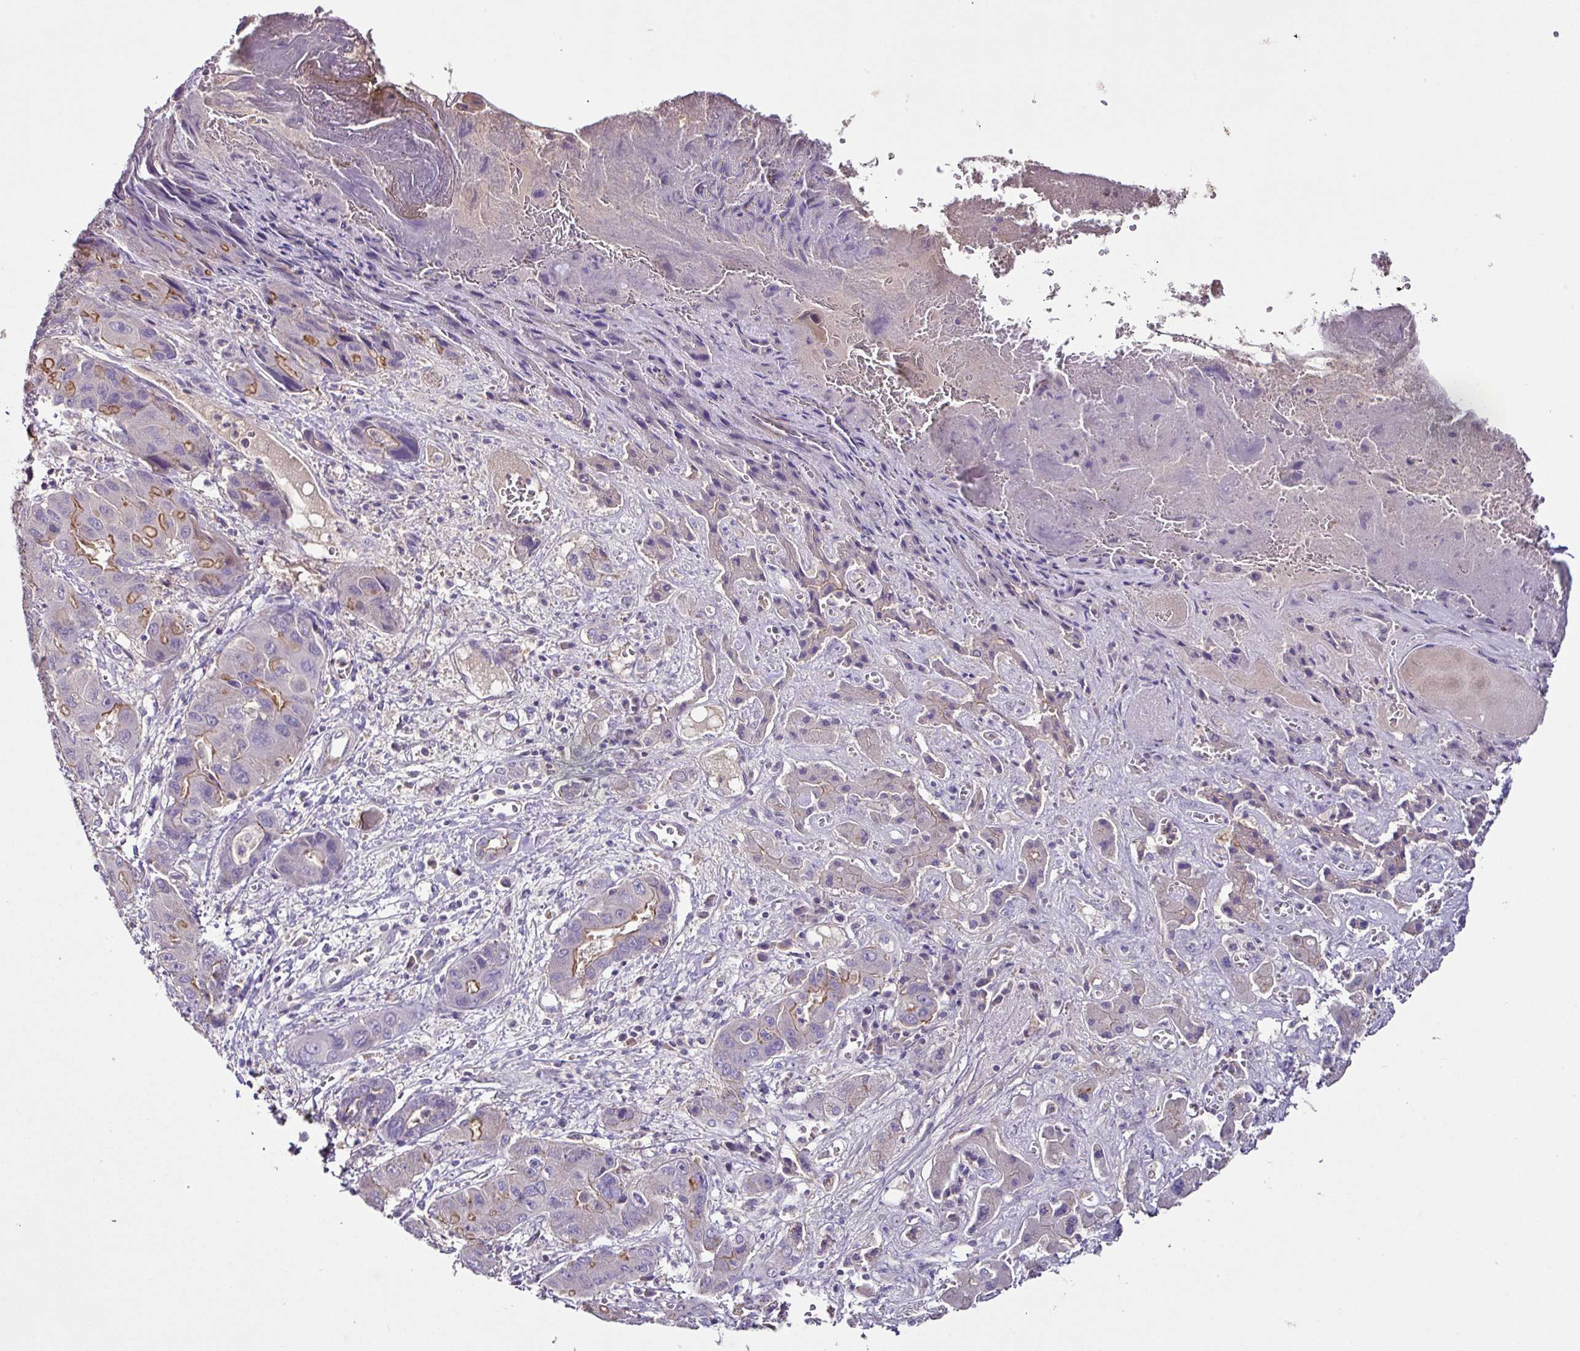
{"staining": {"intensity": "moderate", "quantity": "<25%", "location": "cytoplasmic/membranous"}, "tissue": "liver cancer", "cell_type": "Tumor cells", "image_type": "cancer", "snomed": [{"axis": "morphology", "description": "Cholangiocarcinoma"}, {"axis": "topography", "description": "Liver"}], "caption": "Immunohistochemistry (IHC) photomicrograph of neoplastic tissue: liver cancer (cholangiocarcinoma) stained using IHC reveals low levels of moderate protein expression localized specifically in the cytoplasmic/membranous of tumor cells, appearing as a cytoplasmic/membranous brown color.", "gene": "AGR3", "patient": {"sex": "male", "age": 67}}